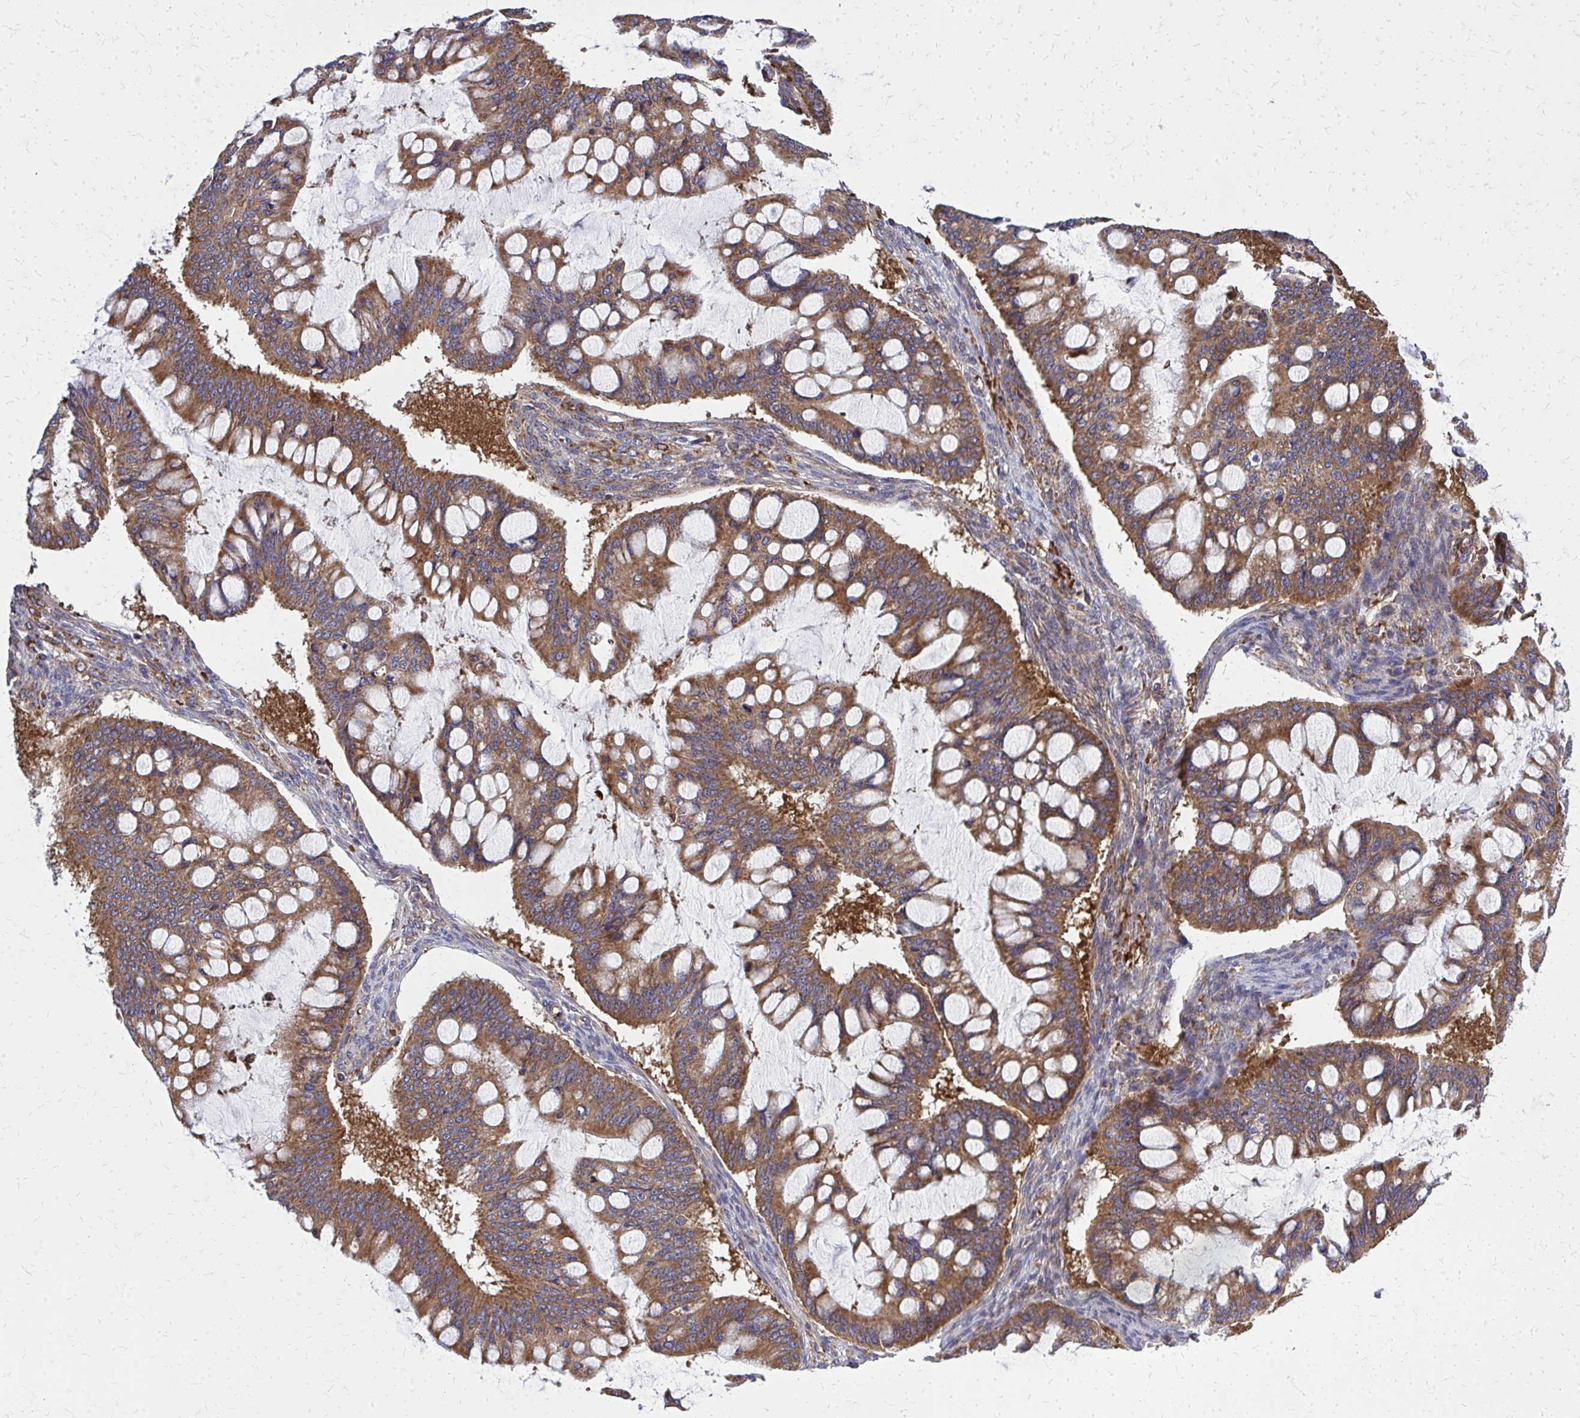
{"staining": {"intensity": "moderate", "quantity": ">75%", "location": "cytoplasmic/membranous"}, "tissue": "ovarian cancer", "cell_type": "Tumor cells", "image_type": "cancer", "snomed": [{"axis": "morphology", "description": "Cystadenocarcinoma, mucinous, NOS"}, {"axis": "topography", "description": "Ovary"}], "caption": "Ovarian cancer (mucinous cystadenocarcinoma) tissue displays moderate cytoplasmic/membranous positivity in approximately >75% of tumor cells, visualized by immunohistochemistry.", "gene": "PDK4", "patient": {"sex": "female", "age": 73}}